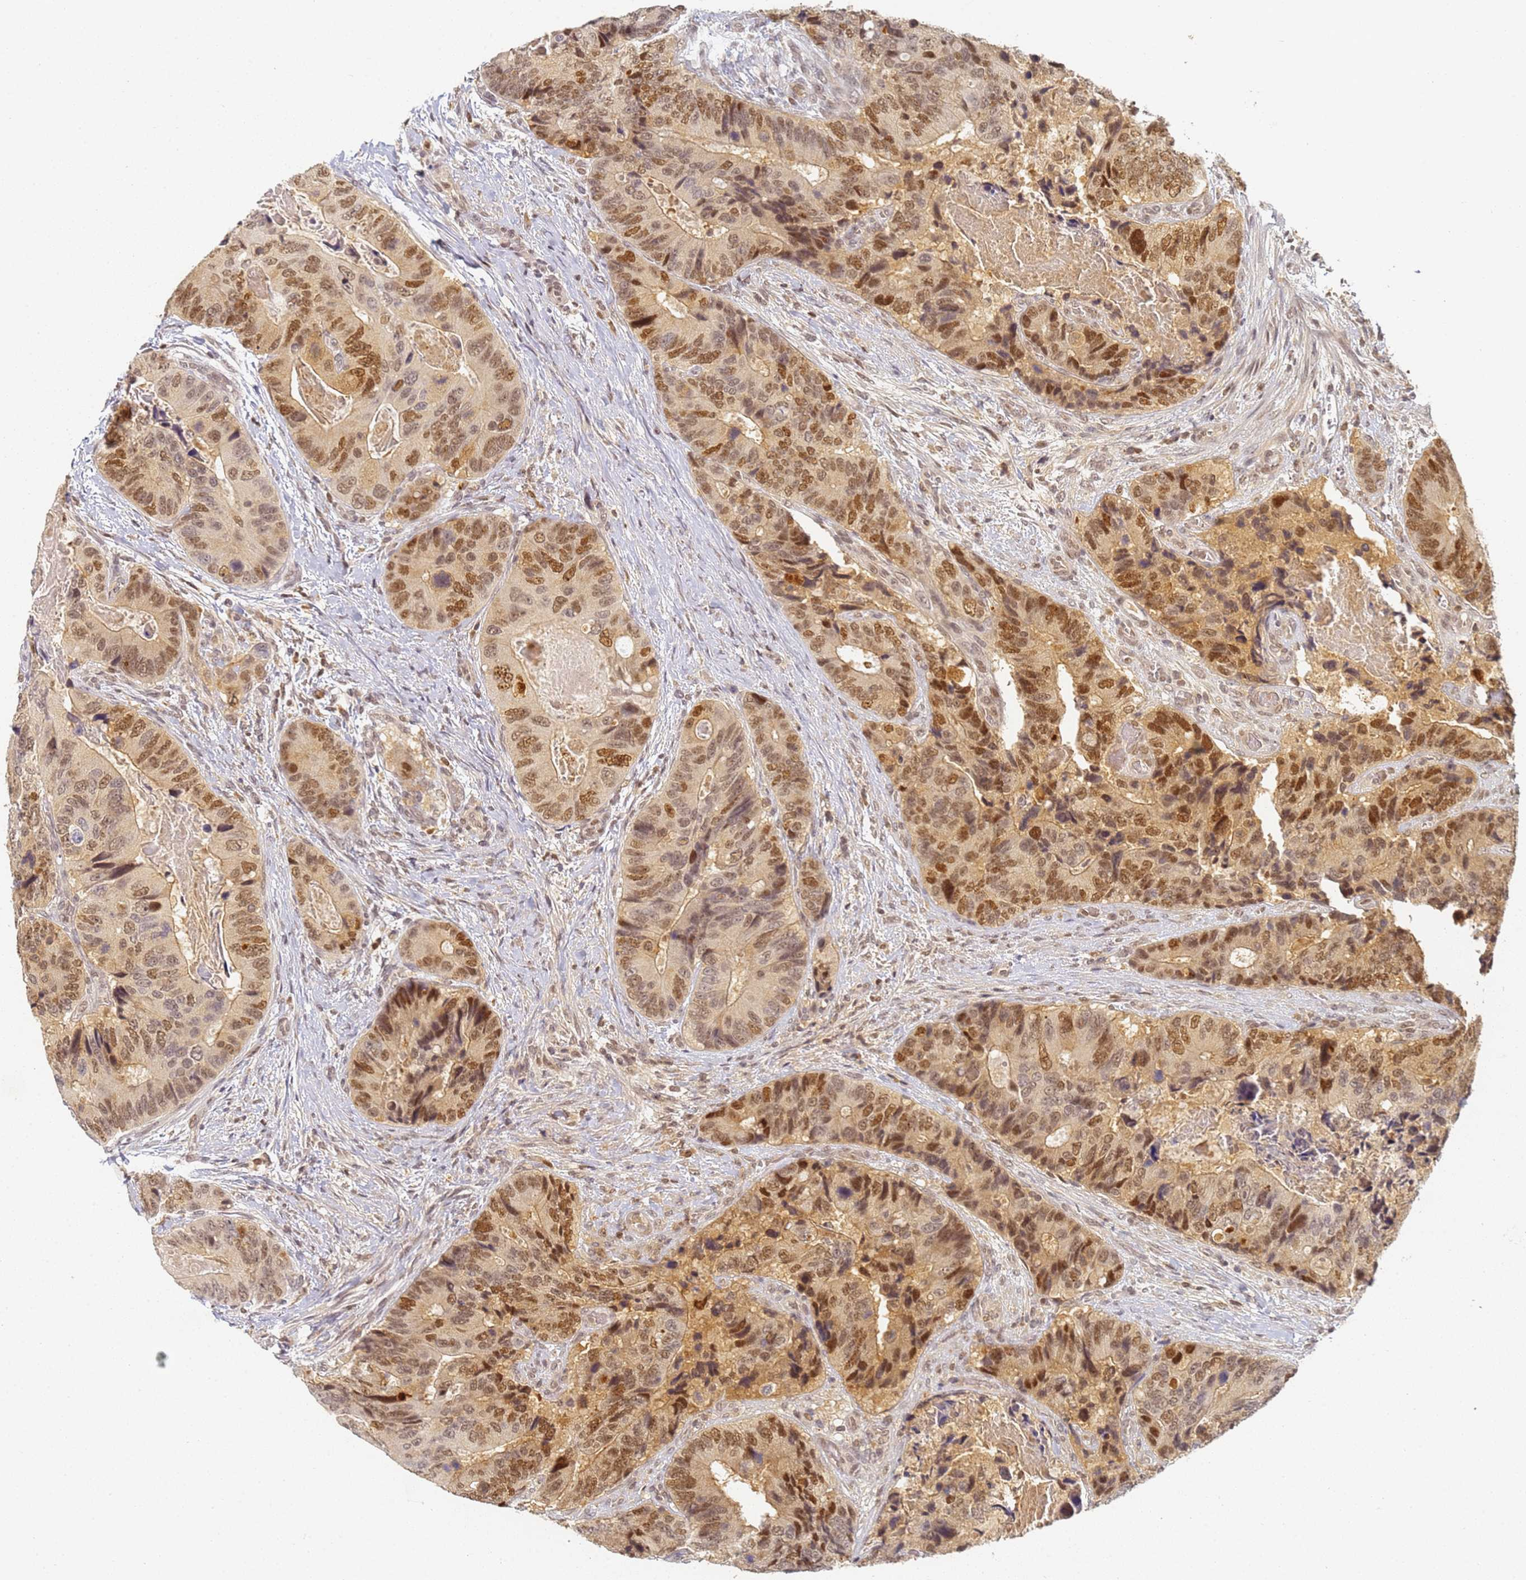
{"staining": {"intensity": "moderate", "quantity": ">75%", "location": "nuclear"}, "tissue": "colorectal cancer", "cell_type": "Tumor cells", "image_type": "cancer", "snomed": [{"axis": "morphology", "description": "Adenocarcinoma, NOS"}, {"axis": "topography", "description": "Colon"}], "caption": "Human colorectal cancer (adenocarcinoma) stained for a protein (brown) displays moderate nuclear positive positivity in approximately >75% of tumor cells.", "gene": "HMCES", "patient": {"sex": "male", "age": 84}}